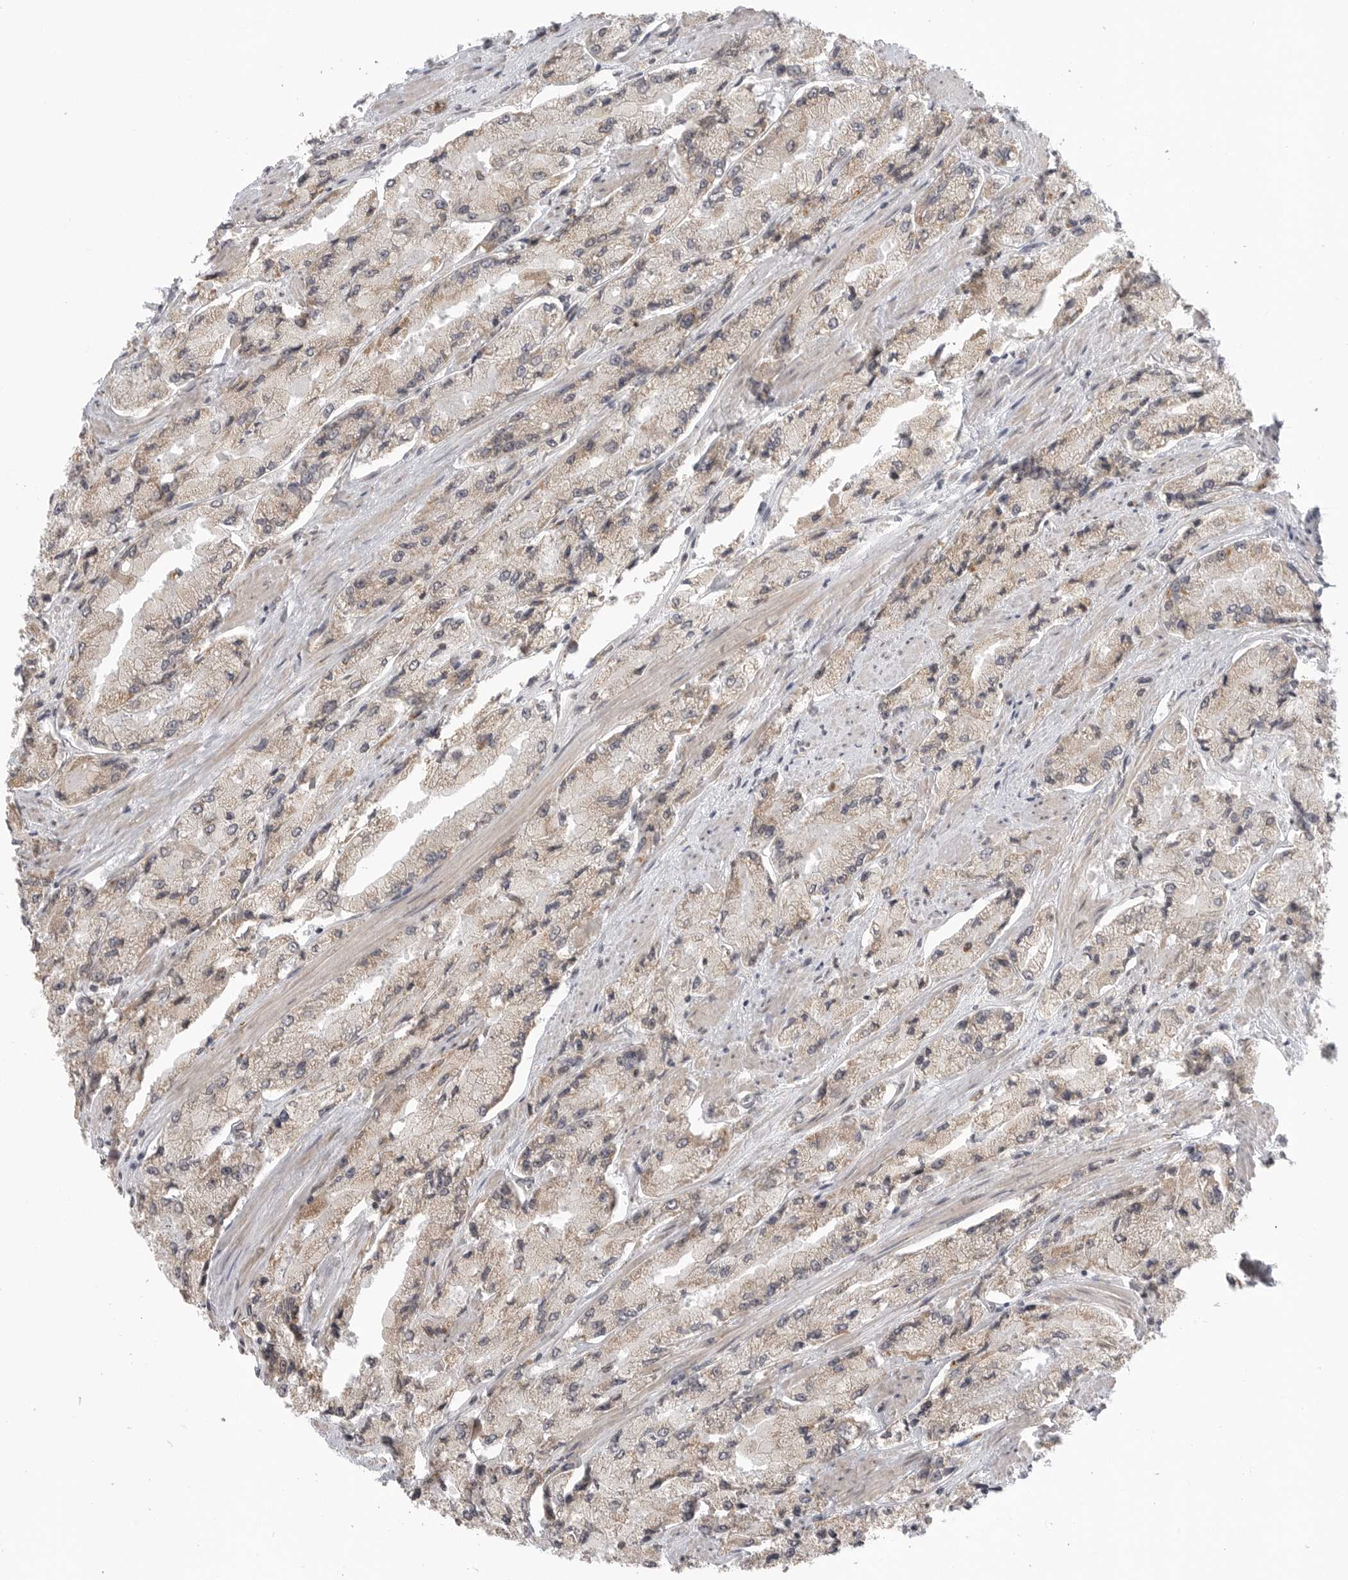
{"staining": {"intensity": "weak", "quantity": "<25%", "location": "cytoplasmic/membranous"}, "tissue": "prostate cancer", "cell_type": "Tumor cells", "image_type": "cancer", "snomed": [{"axis": "morphology", "description": "Adenocarcinoma, High grade"}, {"axis": "topography", "description": "Prostate"}], "caption": "There is no significant staining in tumor cells of prostate cancer (high-grade adenocarcinoma).", "gene": "KALRN", "patient": {"sex": "male", "age": 58}}